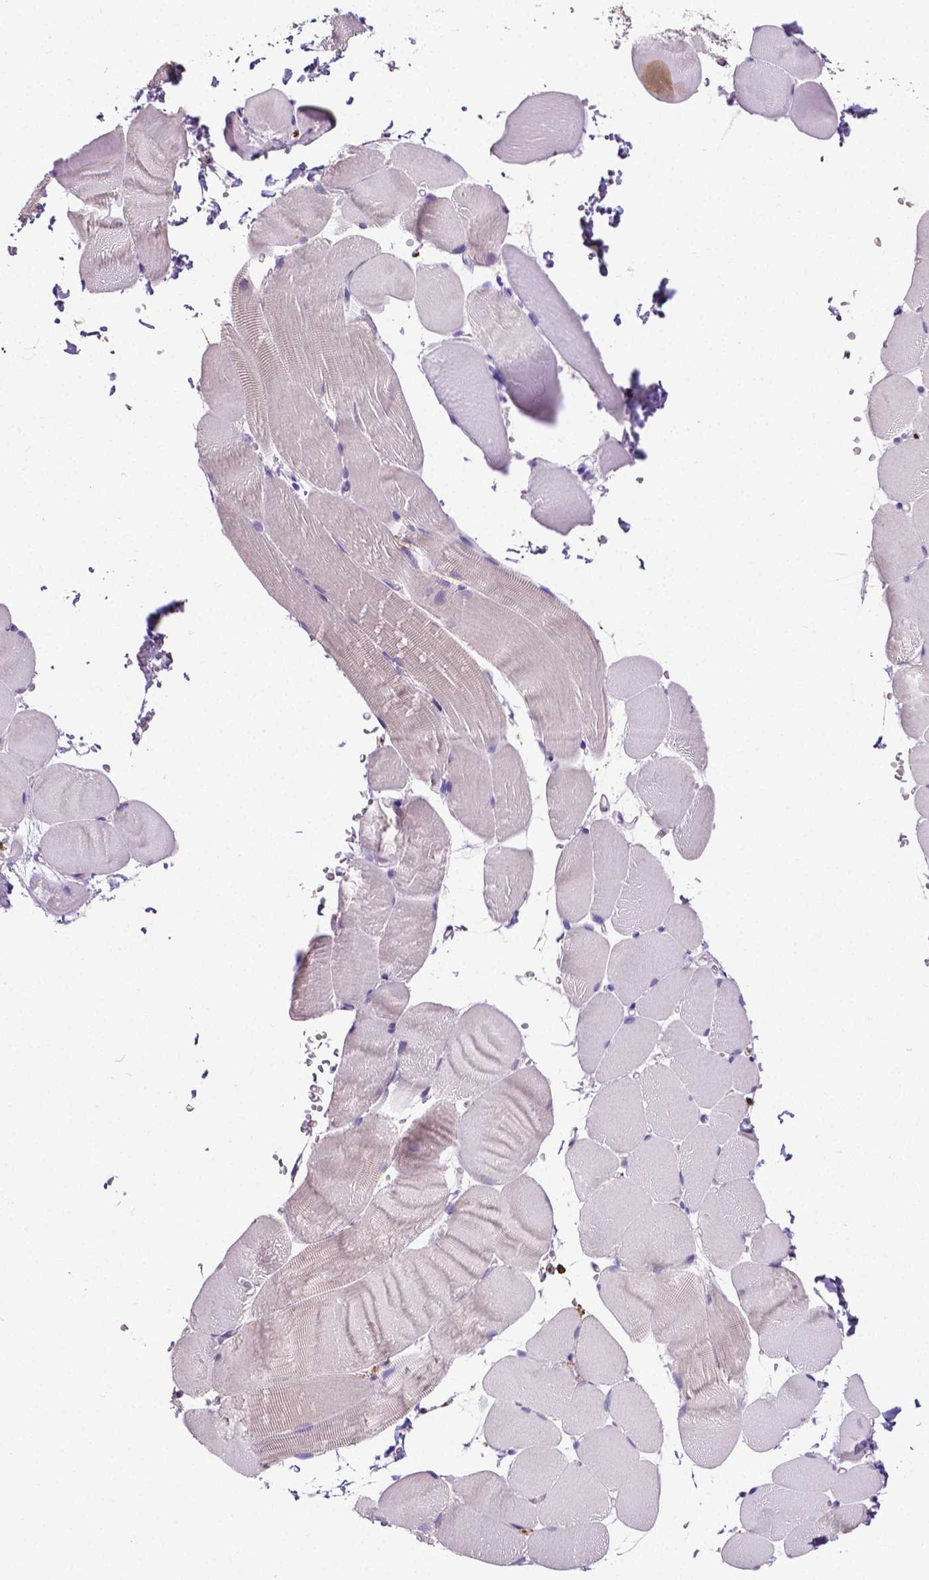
{"staining": {"intensity": "negative", "quantity": "none", "location": "none"}, "tissue": "skeletal muscle", "cell_type": "Myocytes", "image_type": "normal", "snomed": [{"axis": "morphology", "description": "Normal tissue, NOS"}, {"axis": "topography", "description": "Skeletal muscle"}], "caption": "An immunohistochemistry image of unremarkable skeletal muscle is shown. There is no staining in myocytes of skeletal muscle.", "gene": "MMP9", "patient": {"sex": "female", "age": 37}}